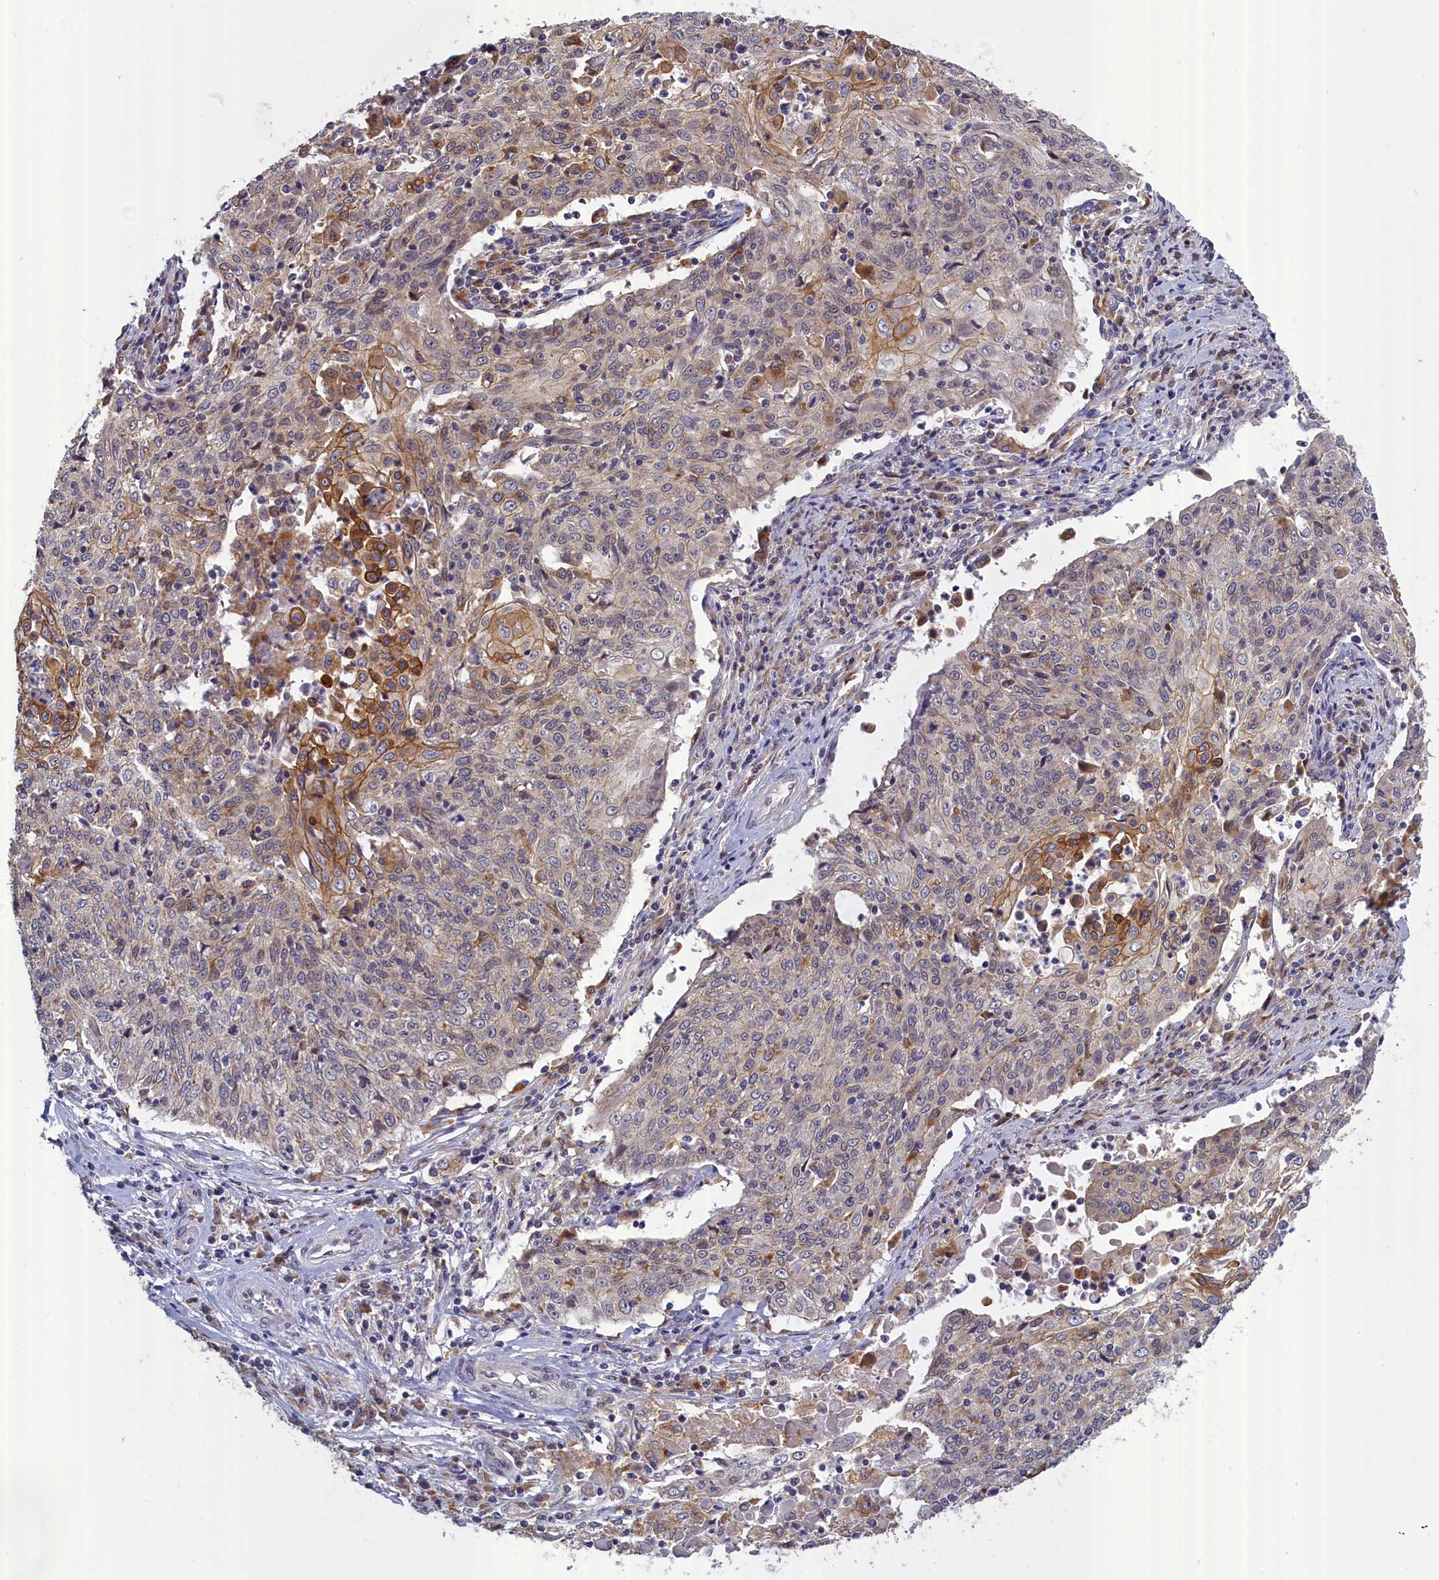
{"staining": {"intensity": "moderate", "quantity": "<25%", "location": "cytoplasmic/membranous"}, "tissue": "cervical cancer", "cell_type": "Tumor cells", "image_type": "cancer", "snomed": [{"axis": "morphology", "description": "Squamous cell carcinoma, NOS"}, {"axis": "topography", "description": "Cervix"}], "caption": "Immunohistochemistry staining of cervical cancer (squamous cell carcinoma), which exhibits low levels of moderate cytoplasmic/membranous expression in about <25% of tumor cells indicating moderate cytoplasmic/membranous protein positivity. The staining was performed using DAB (brown) for protein detection and nuclei were counterstained in hematoxylin (blue).", "gene": "COL19A1", "patient": {"sex": "female", "age": 48}}